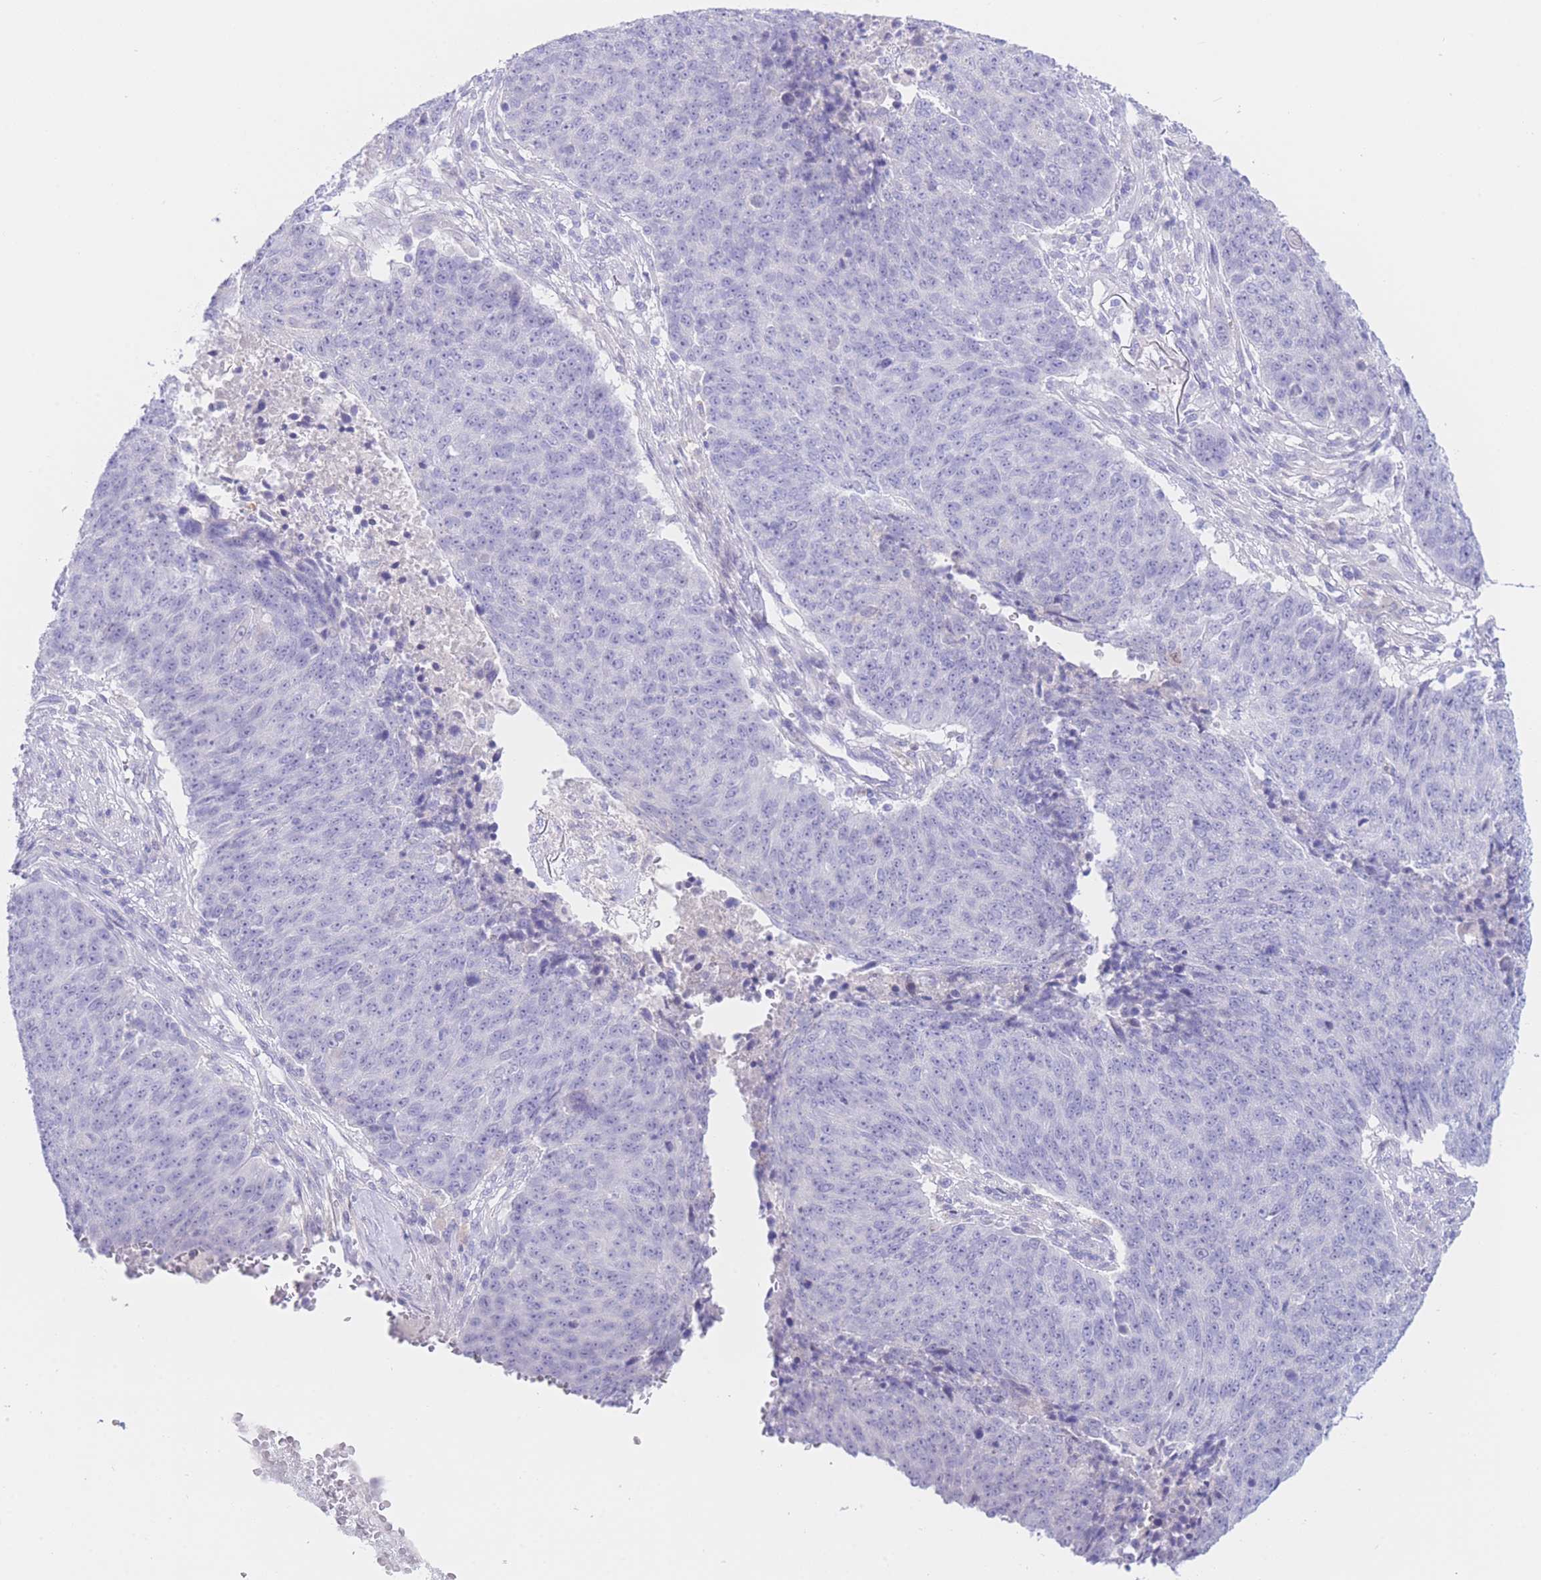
{"staining": {"intensity": "negative", "quantity": "none", "location": "none"}, "tissue": "lung cancer", "cell_type": "Tumor cells", "image_type": "cancer", "snomed": [{"axis": "morphology", "description": "Normal tissue, NOS"}, {"axis": "morphology", "description": "Squamous cell carcinoma, NOS"}, {"axis": "topography", "description": "Lymph node"}, {"axis": "topography", "description": "Lung"}], "caption": "High magnification brightfield microscopy of lung cancer (squamous cell carcinoma) stained with DAB (3,3'-diaminobenzidine) (brown) and counterstained with hematoxylin (blue): tumor cells show no significant staining.", "gene": "ZNF212", "patient": {"sex": "male", "age": 66}}